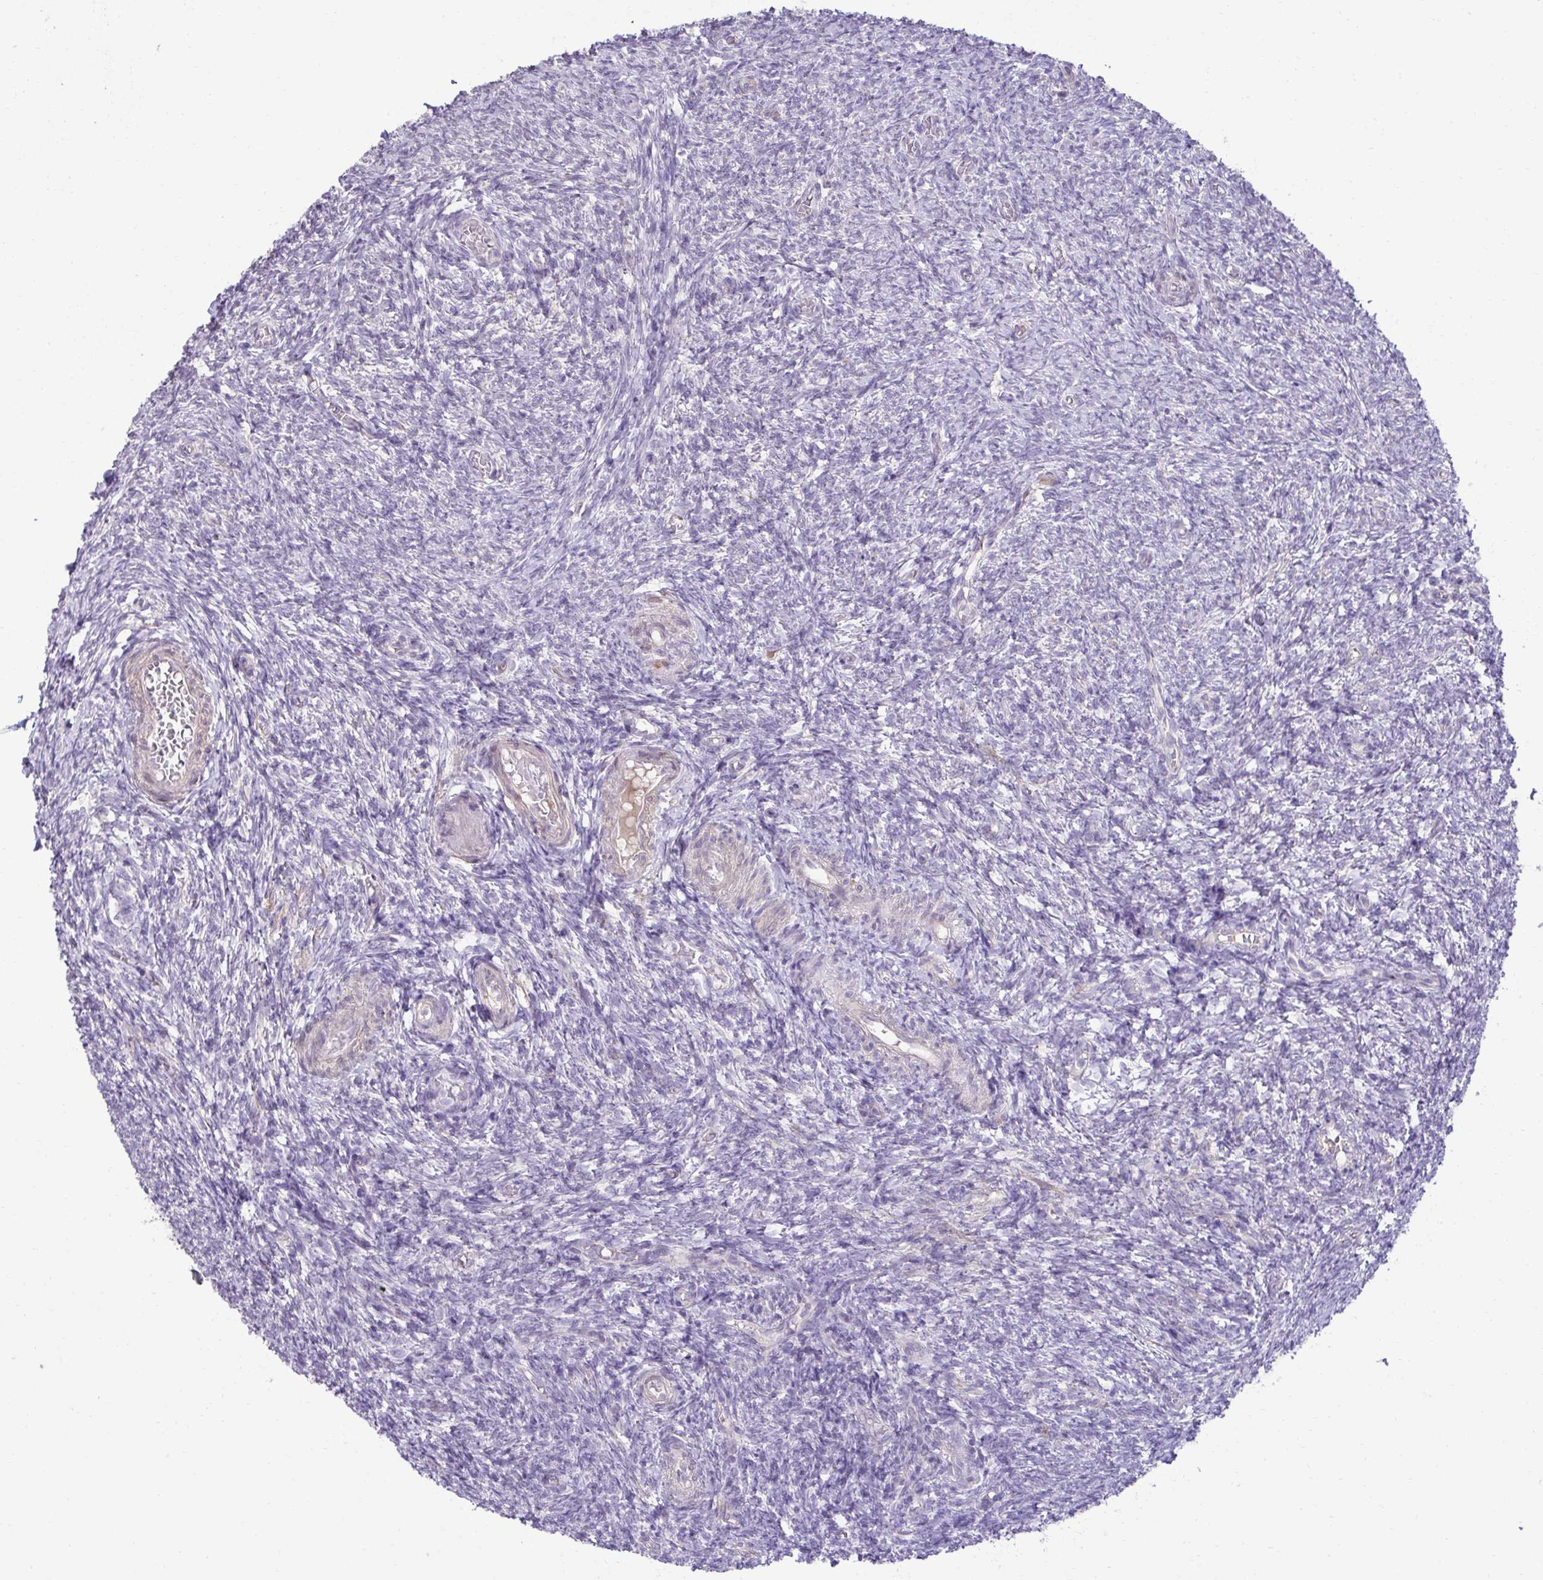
{"staining": {"intensity": "negative", "quantity": "none", "location": "none"}, "tissue": "ovary", "cell_type": "Ovarian stroma cells", "image_type": "normal", "snomed": [{"axis": "morphology", "description": "Normal tissue, NOS"}, {"axis": "topography", "description": "Ovary"}], "caption": "Ovarian stroma cells are negative for brown protein staining in unremarkable ovary. The staining was performed using DAB (3,3'-diaminobenzidine) to visualize the protein expression in brown, while the nuclei were stained in blue with hematoxylin (Magnification: 20x).", "gene": "SLC30A3", "patient": {"sex": "female", "age": 39}}